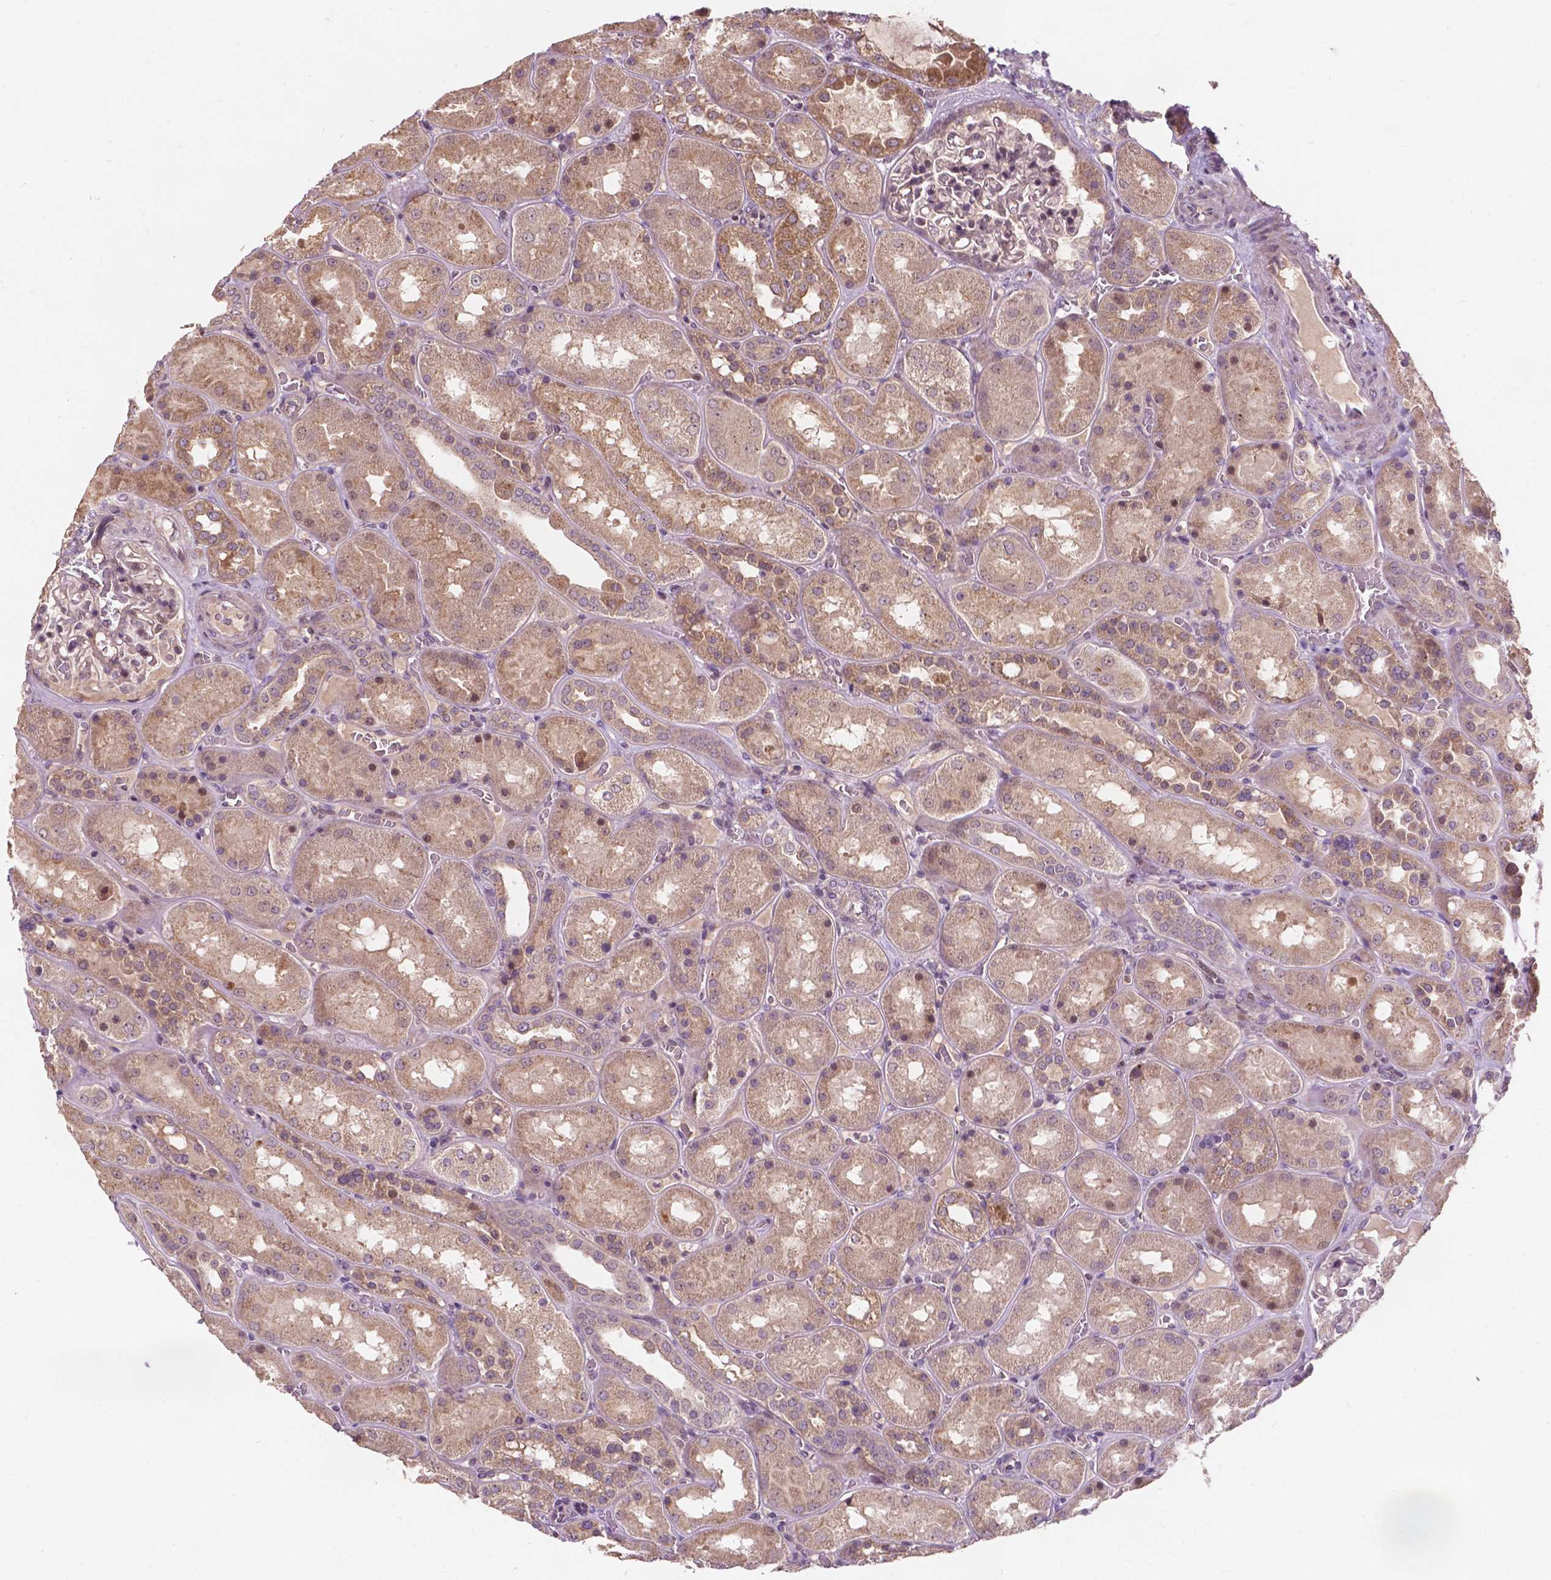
{"staining": {"intensity": "negative", "quantity": "none", "location": "none"}, "tissue": "kidney", "cell_type": "Cells in glomeruli", "image_type": "normal", "snomed": [{"axis": "morphology", "description": "Normal tissue, NOS"}, {"axis": "topography", "description": "Kidney"}], "caption": "A high-resolution micrograph shows IHC staining of normal kidney, which exhibits no significant staining in cells in glomeruli. (DAB (3,3'-diaminobenzidine) IHC visualized using brightfield microscopy, high magnification).", "gene": "DUSP16", "patient": {"sex": "male", "age": 73}}